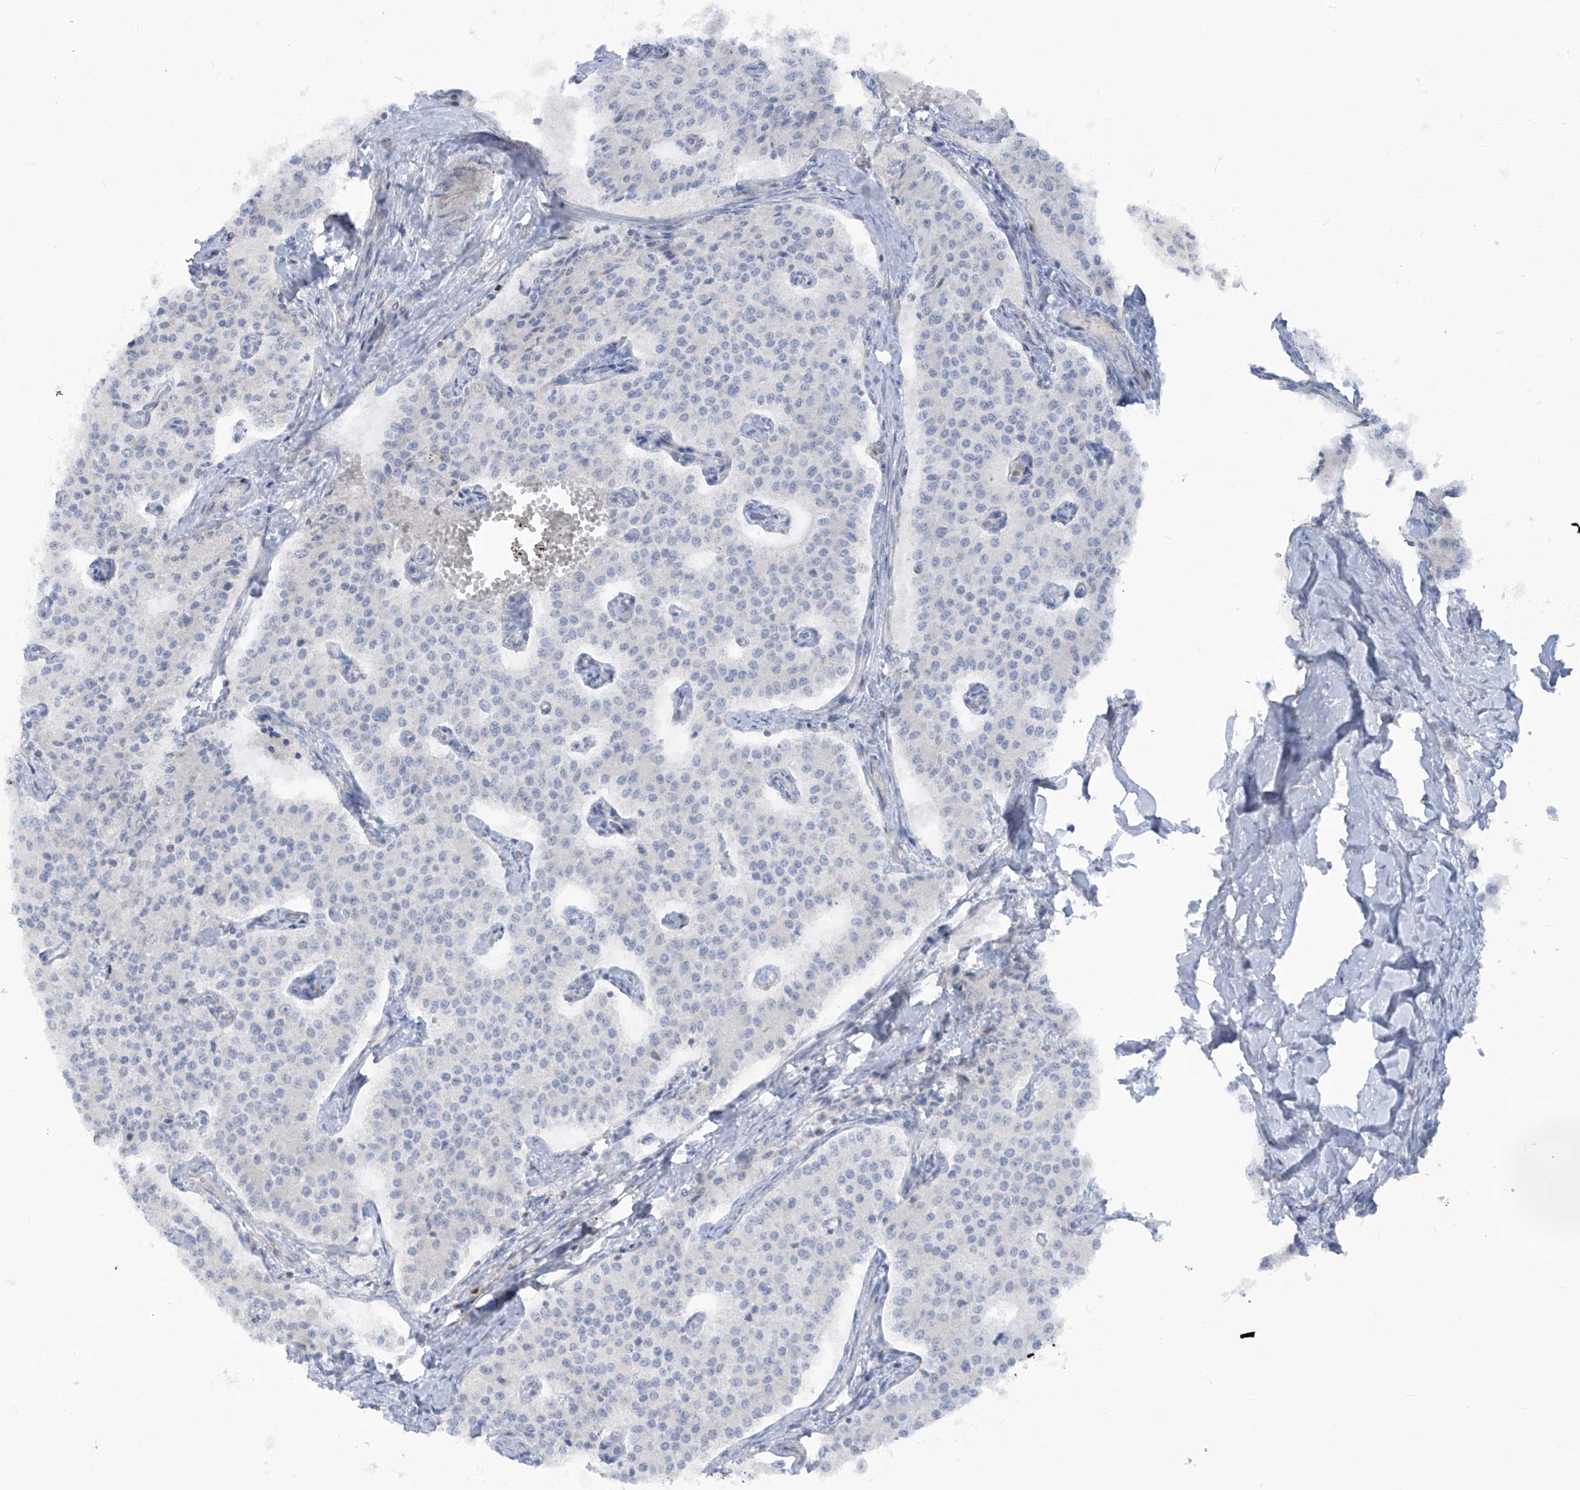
{"staining": {"intensity": "negative", "quantity": "none", "location": "none"}, "tissue": "carcinoid", "cell_type": "Tumor cells", "image_type": "cancer", "snomed": [{"axis": "morphology", "description": "Carcinoid, malignant, NOS"}, {"axis": "topography", "description": "Colon"}], "caption": "Tumor cells are negative for protein expression in human malignant carcinoid.", "gene": "NOTO", "patient": {"sex": "female", "age": 52}}